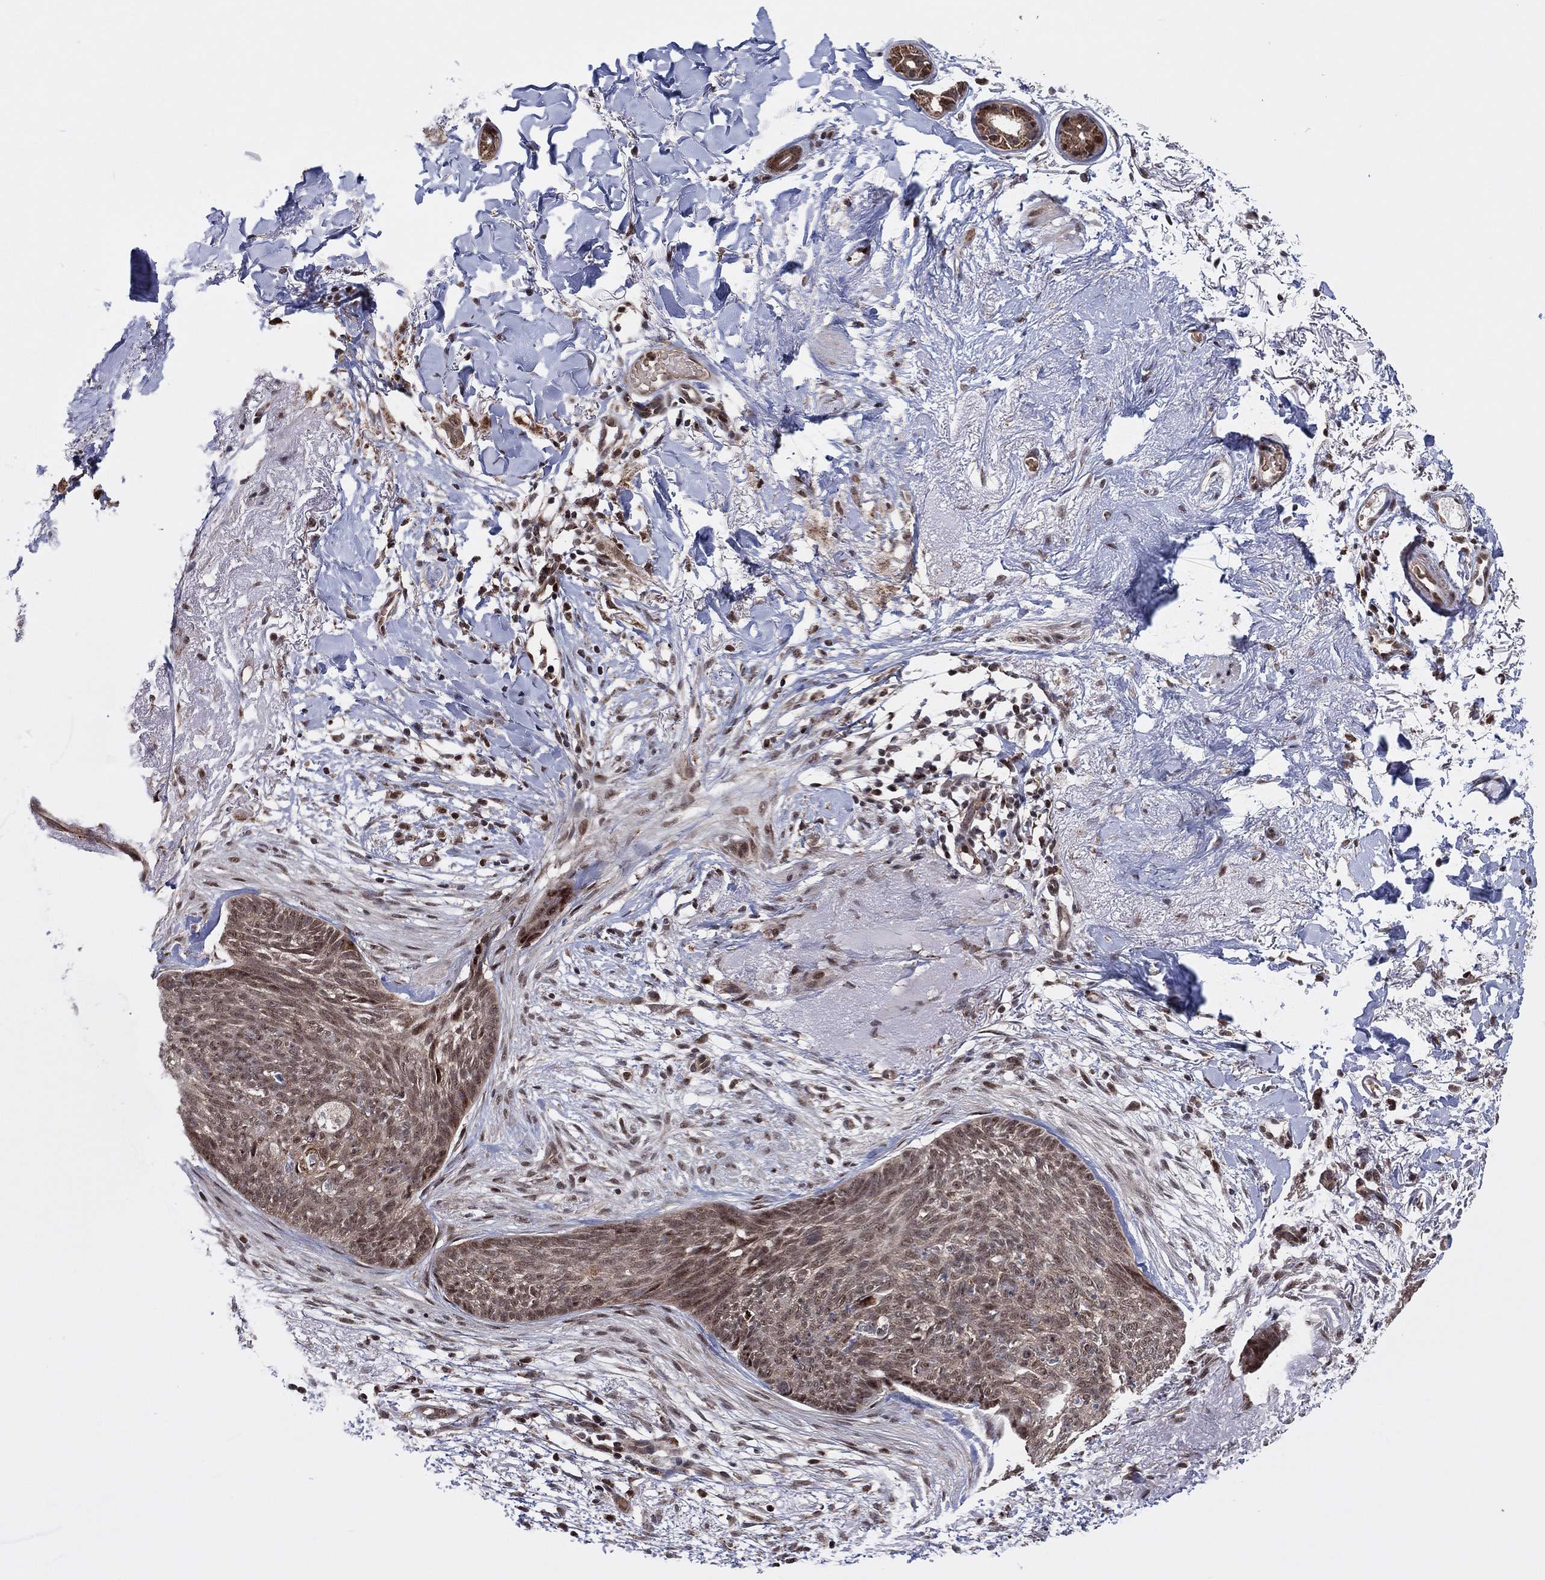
{"staining": {"intensity": "weak", "quantity": "<25%", "location": "cytoplasmic/membranous"}, "tissue": "skin cancer", "cell_type": "Tumor cells", "image_type": "cancer", "snomed": [{"axis": "morphology", "description": "Normal tissue, NOS"}, {"axis": "morphology", "description": "Basal cell carcinoma"}, {"axis": "topography", "description": "Skin"}], "caption": "The IHC image has no significant expression in tumor cells of basal cell carcinoma (skin) tissue.", "gene": "PIDD1", "patient": {"sex": "male", "age": 84}}